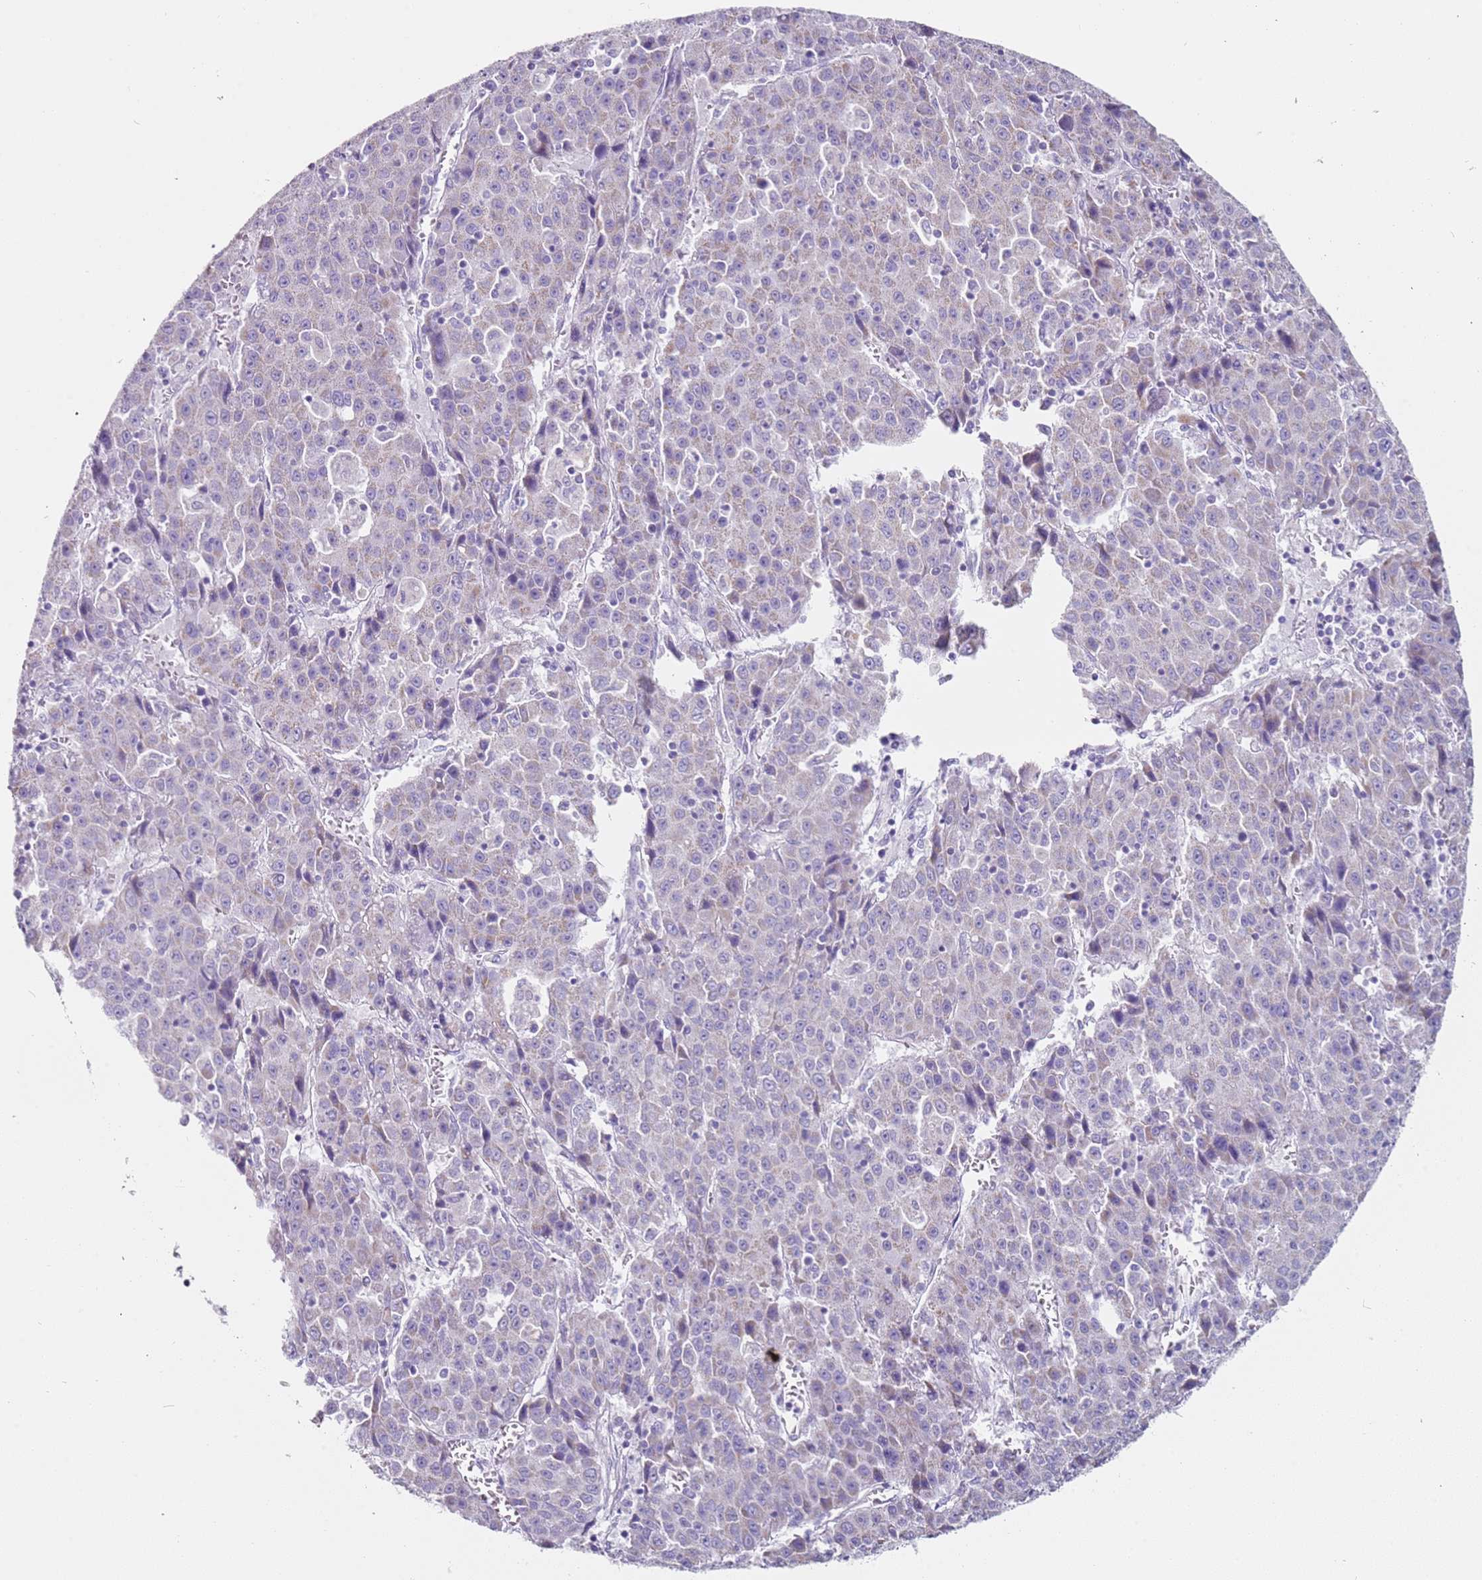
{"staining": {"intensity": "weak", "quantity": "<25%", "location": "cytoplasmic/membranous"}, "tissue": "liver cancer", "cell_type": "Tumor cells", "image_type": "cancer", "snomed": [{"axis": "morphology", "description": "Carcinoma, Hepatocellular, NOS"}, {"axis": "topography", "description": "Liver"}], "caption": "The image shows no staining of tumor cells in liver cancer (hepatocellular carcinoma).", "gene": "ALS2", "patient": {"sex": "female", "age": 53}}